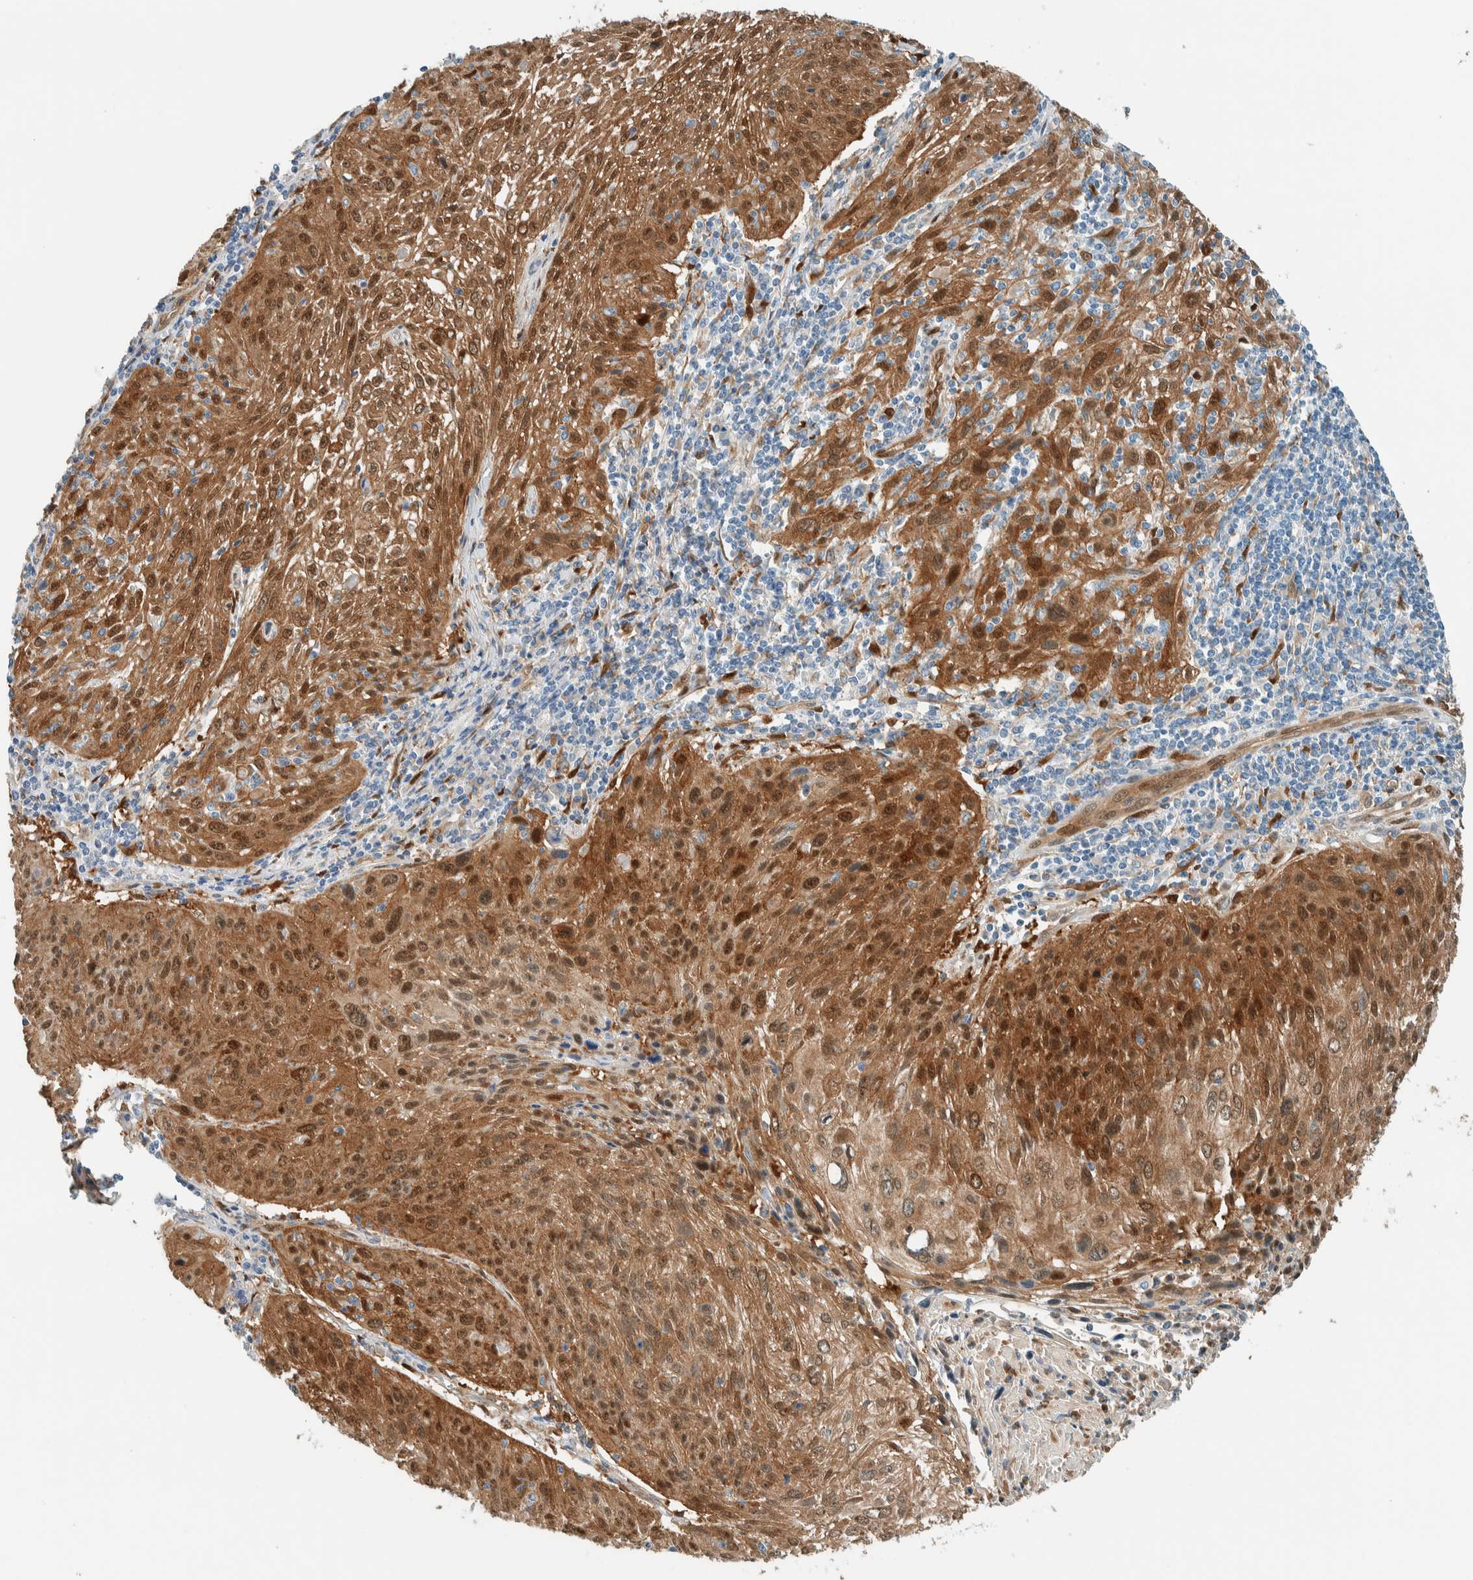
{"staining": {"intensity": "strong", "quantity": "25%-75%", "location": "cytoplasmic/membranous,nuclear"}, "tissue": "cervical cancer", "cell_type": "Tumor cells", "image_type": "cancer", "snomed": [{"axis": "morphology", "description": "Squamous cell carcinoma, NOS"}, {"axis": "topography", "description": "Cervix"}], "caption": "Protein staining of squamous cell carcinoma (cervical) tissue shows strong cytoplasmic/membranous and nuclear staining in about 25%-75% of tumor cells.", "gene": "NXN", "patient": {"sex": "female", "age": 51}}